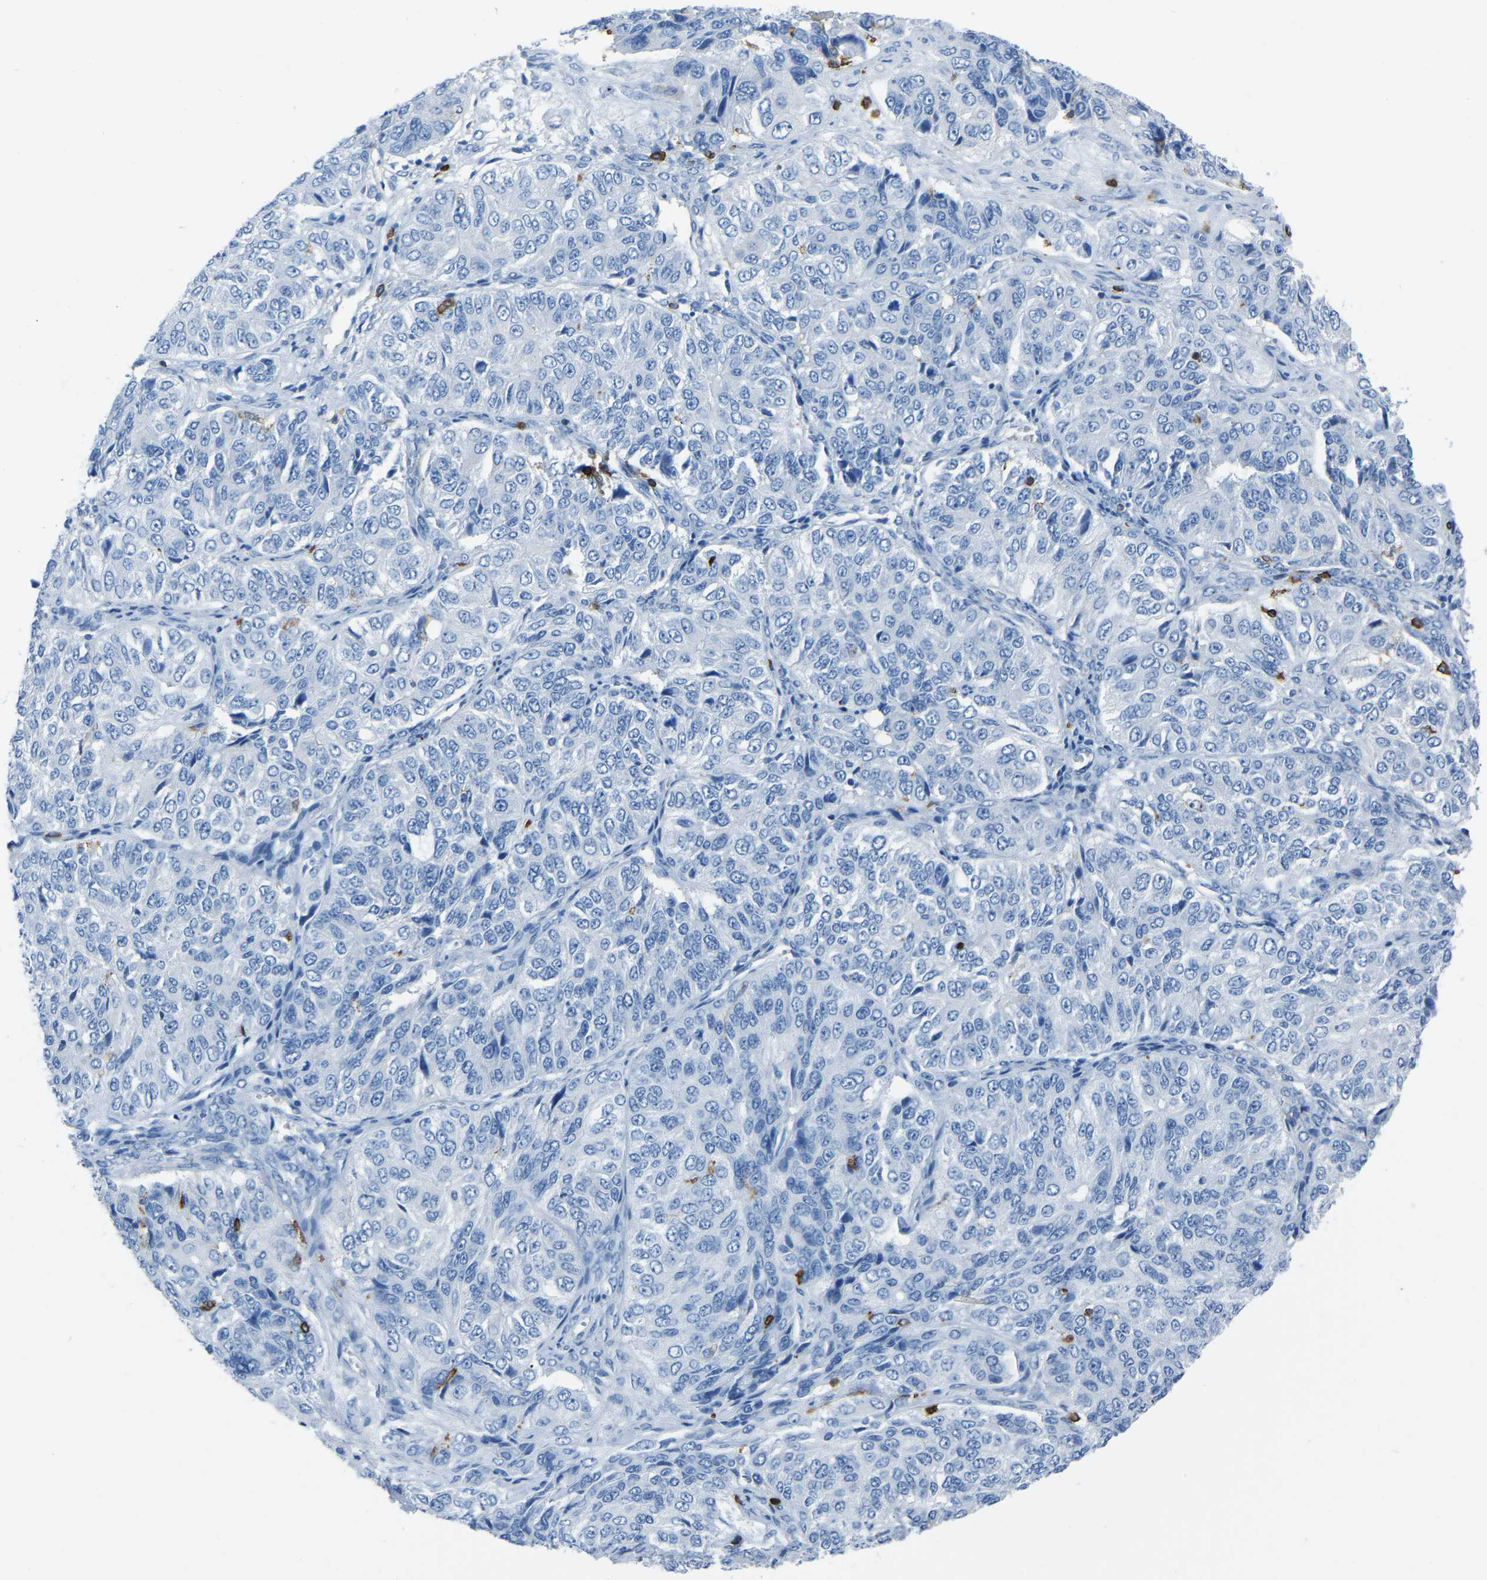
{"staining": {"intensity": "negative", "quantity": "none", "location": "none"}, "tissue": "ovarian cancer", "cell_type": "Tumor cells", "image_type": "cancer", "snomed": [{"axis": "morphology", "description": "Carcinoma, endometroid"}, {"axis": "topography", "description": "Ovary"}], "caption": "IHC micrograph of ovarian endometroid carcinoma stained for a protein (brown), which reveals no positivity in tumor cells. (IHC, brightfield microscopy, high magnification).", "gene": "LSP1", "patient": {"sex": "female", "age": 51}}